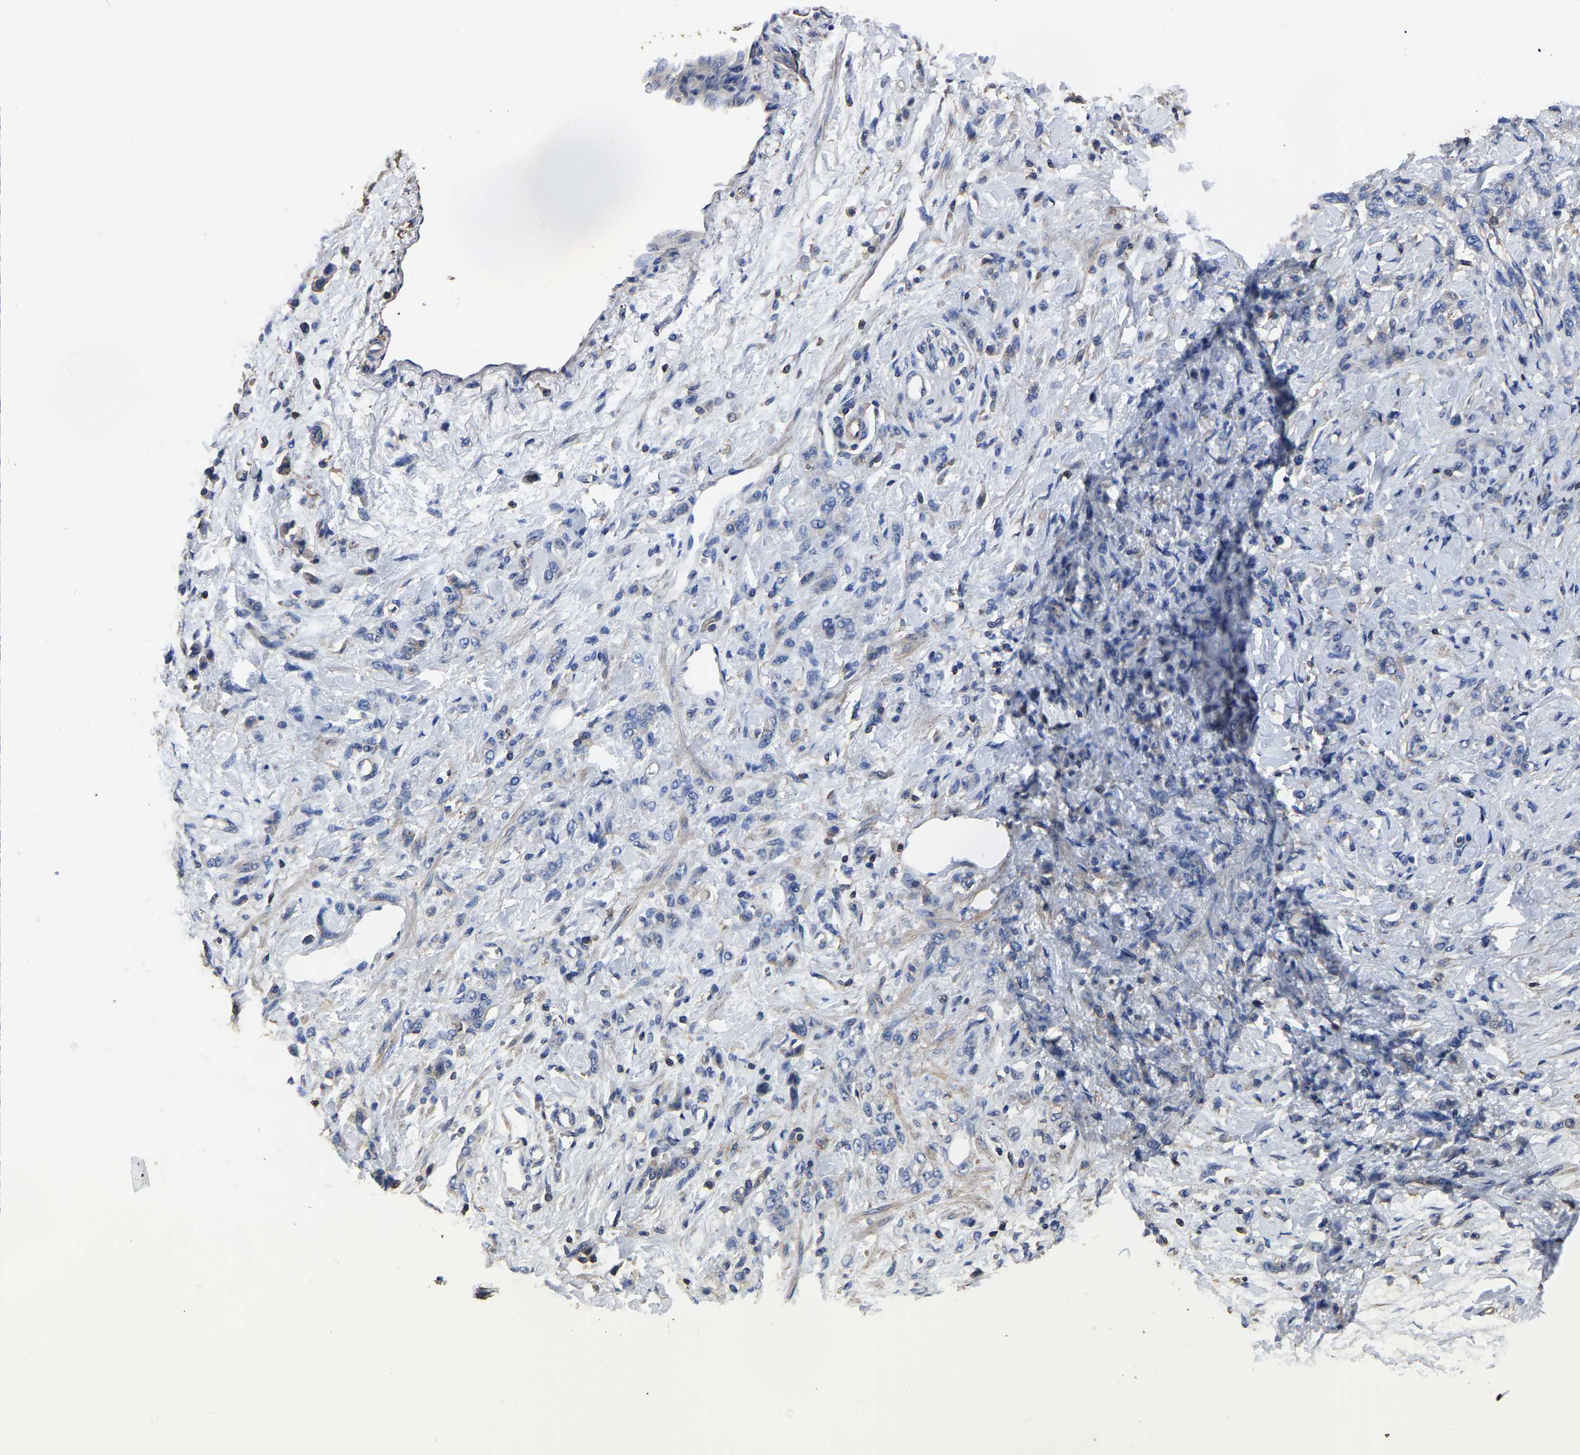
{"staining": {"intensity": "negative", "quantity": "none", "location": "none"}, "tissue": "stomach cancer", "cell_type": "Tumor cells", "image_type": "cancer", "snomed": [{"axis": "morphology", "description": "Normal tissue, NOS"}, {"axis": "morphology", "description": "Adenocarcinoma, NOS"}, {"axis": "topography", "description": "Stomach"}], "caption": "A photomicrograph of stomach adenocarcinoma stained for a protein reveals no brown staining in tumor cells. (Immunohistochemistry, brightfield microscopy, high magnification).", "gene": "ARMT1", "patient": {"sex": "male", "age": 82}}